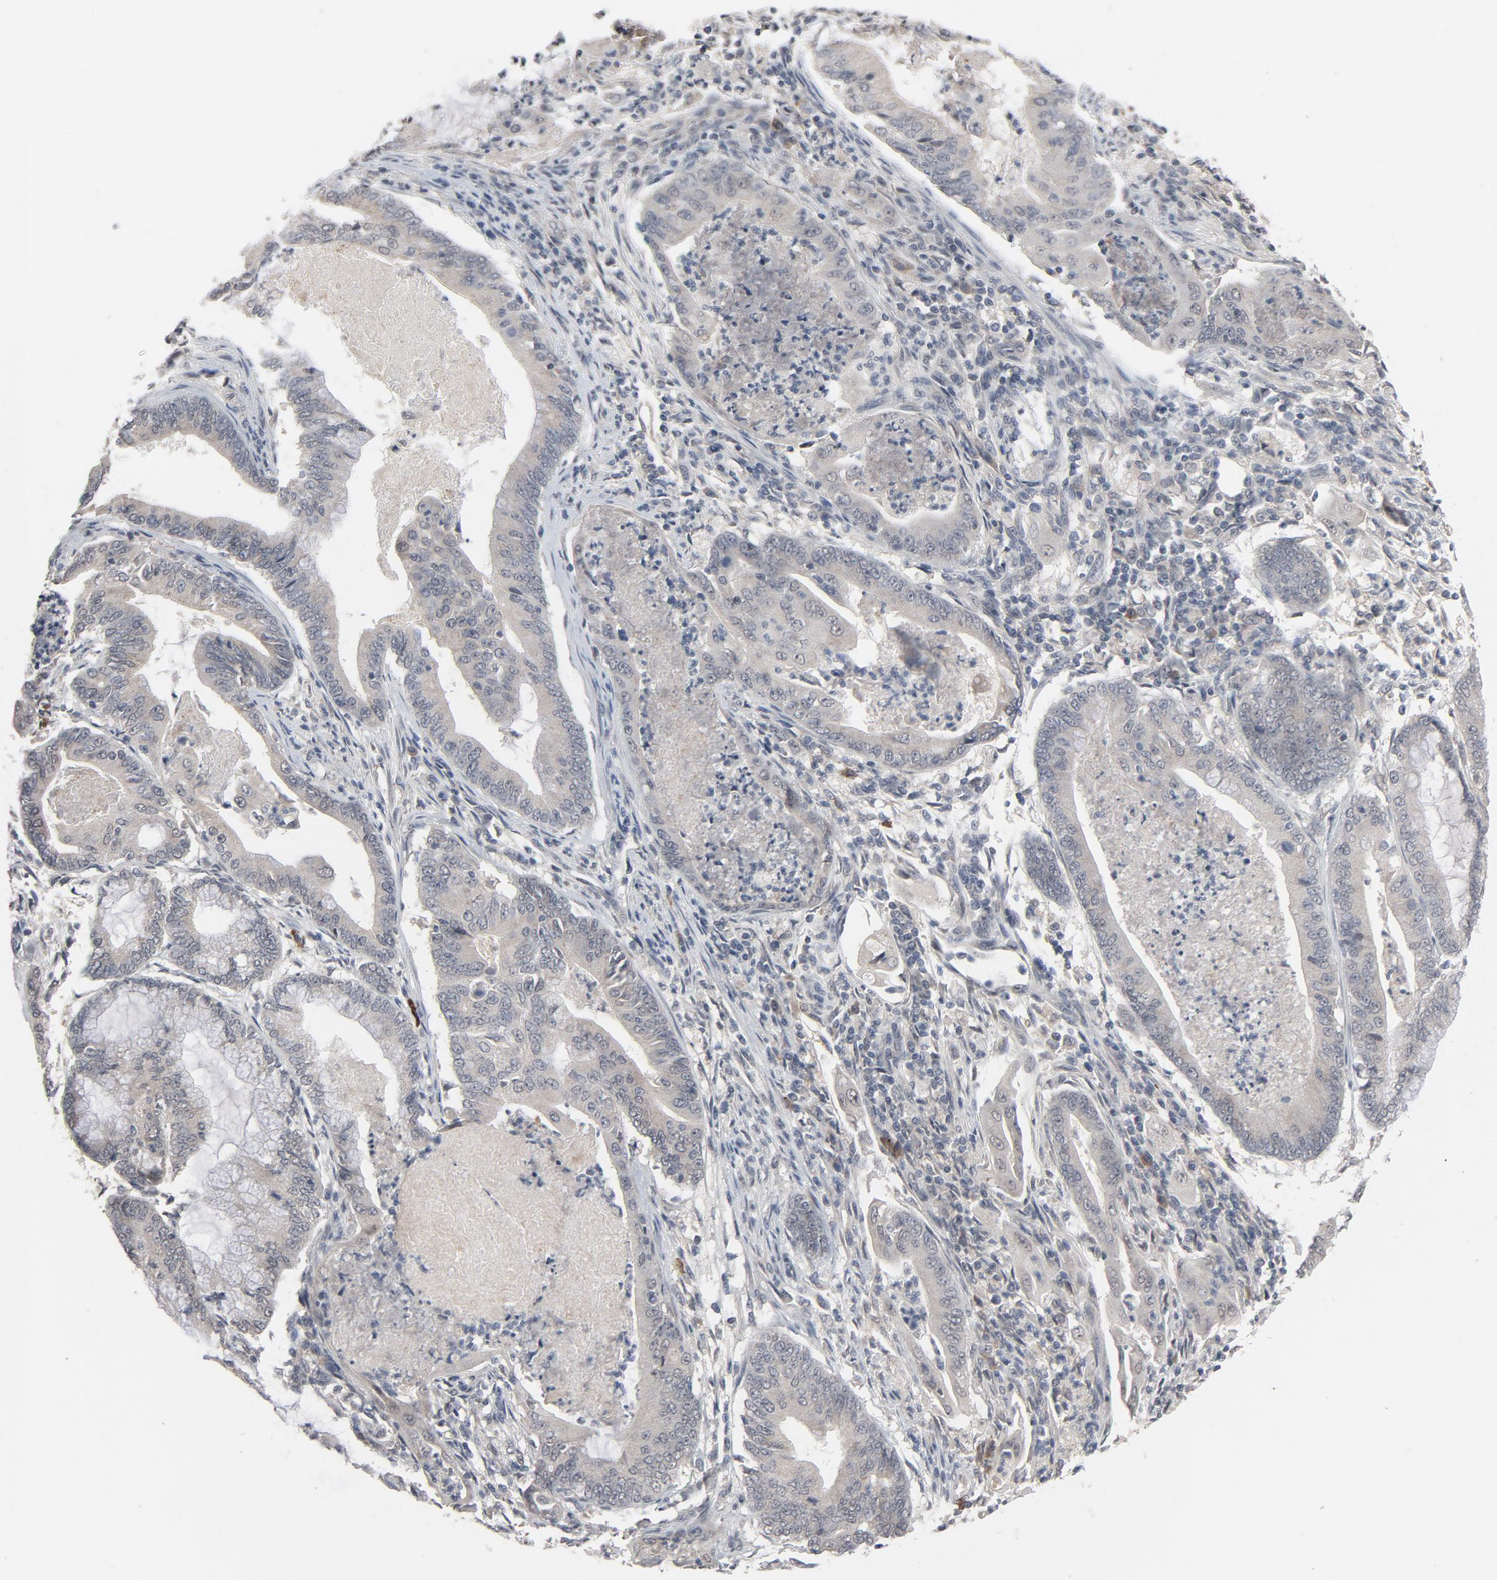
{"staining": {"intensity": "weak", "quantity": ">75%", "location": "cytoplasmic/membranous"}, "tissue": "endometrial cancer", "cell_type": "Tumor cells", "image_type": "cancer", "snomed": [{"axis": "morphology", "description": "Adenocarcinoma, NOS"}, {"axis": "topography", "description": "Endometrium"}], "caption": "Protein analysis of endometrial adenocarcinoma tissue exhibits weak cytoplasmic/membranous staining in about >75% of tumor cells. (IHC, brightfield microscopy, high magnification).", "gene": "MT3", "patient": {"sex": "female", "age": 63}}